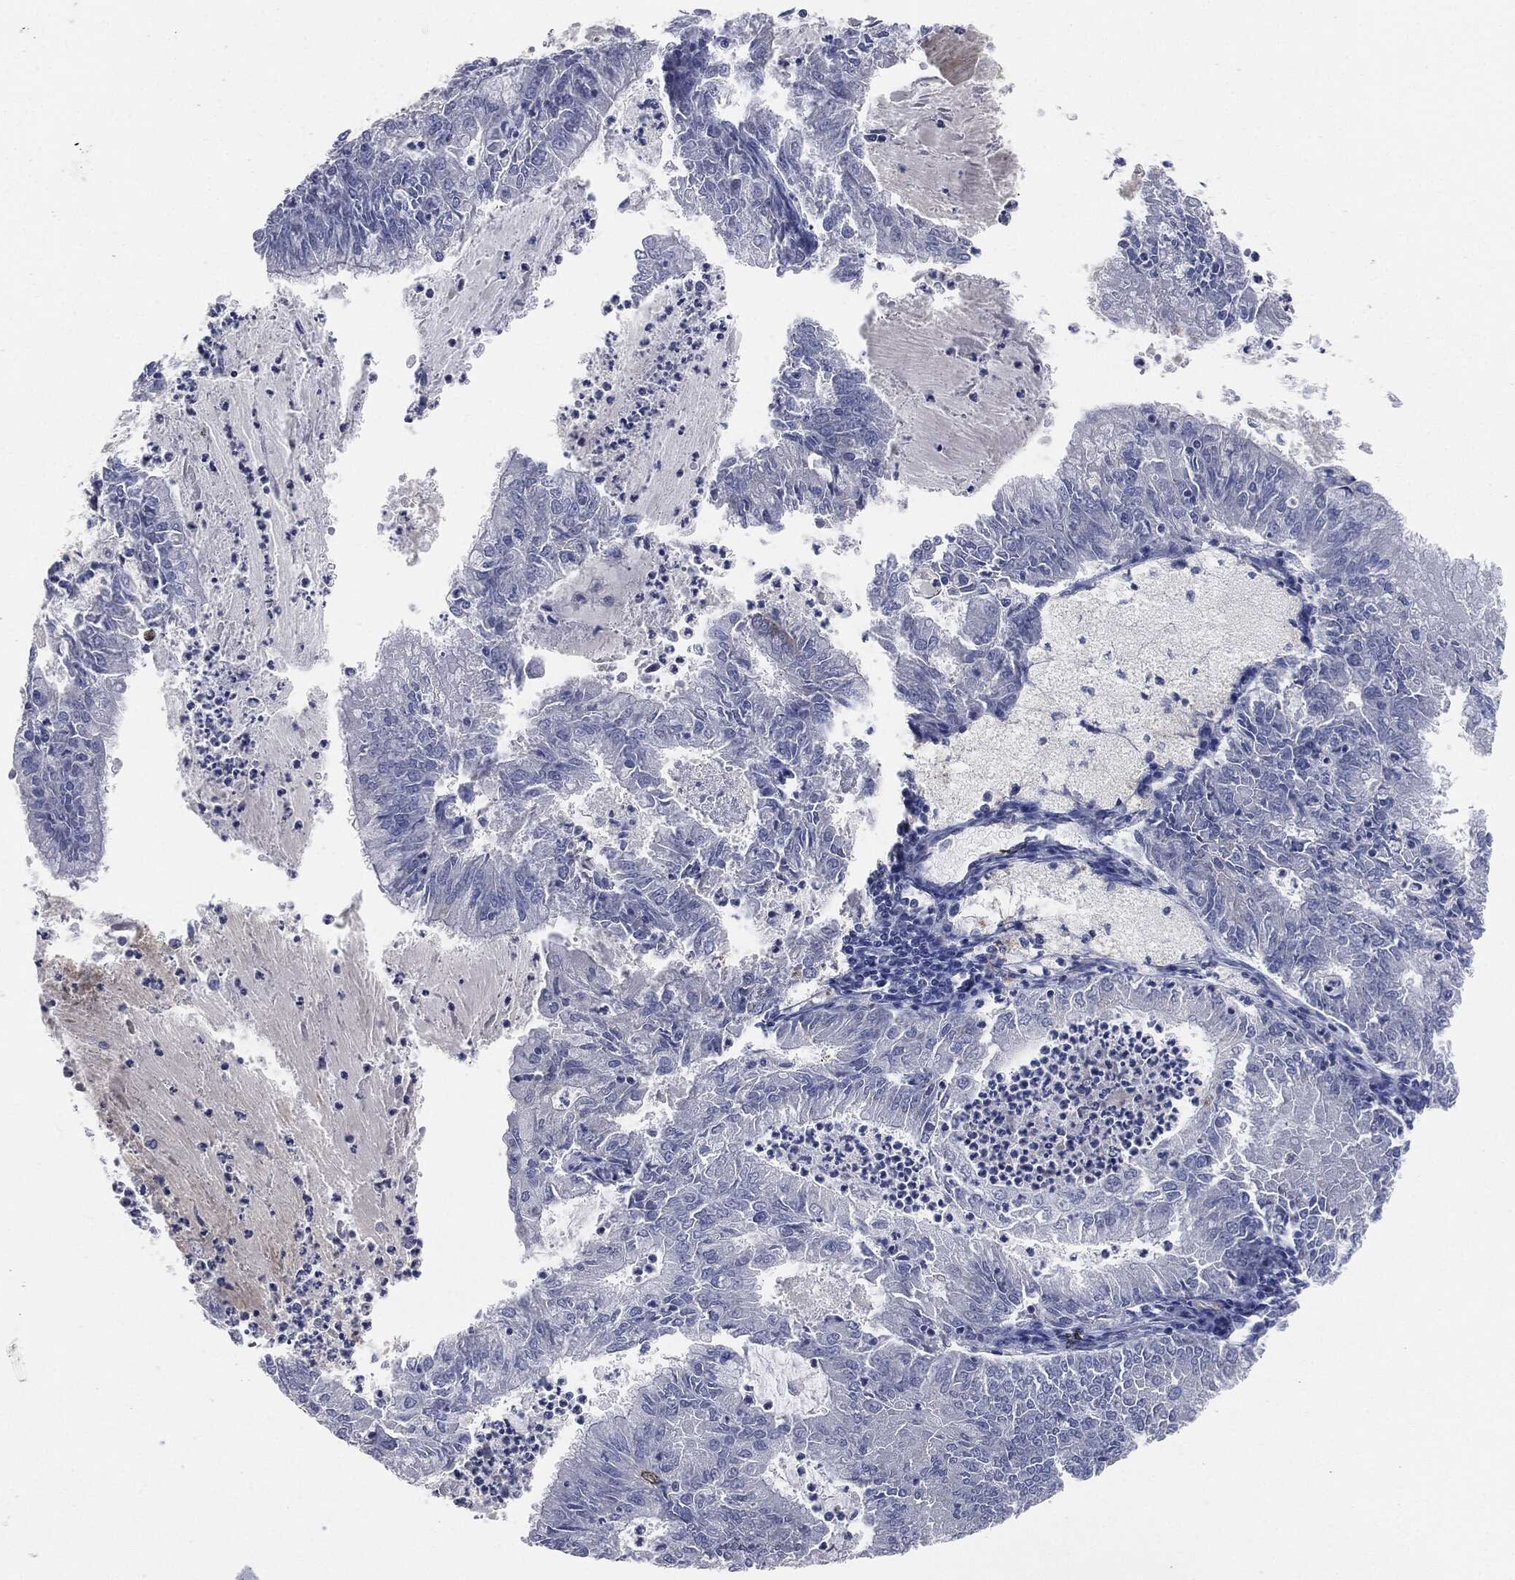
{"staining": {"intensity": "negative", "quantity": "none", "location": "none"}, "tissue": "endometrial cancer", "cell_type": "Tumor cells", "image_type": "cancer", "snomed": [{"axis": "morphology", "description": "Adenocarcinoma, NOS"}, {"axis": "topography", "description": "Endometrium"}], "caption": "Immunohistochemical staining of endometrial cancer (adenocarcinoma) reveals no significant positivity in tumor cells.", "gene": "APOB", "patient": {"sex": "female", "age": 57}}